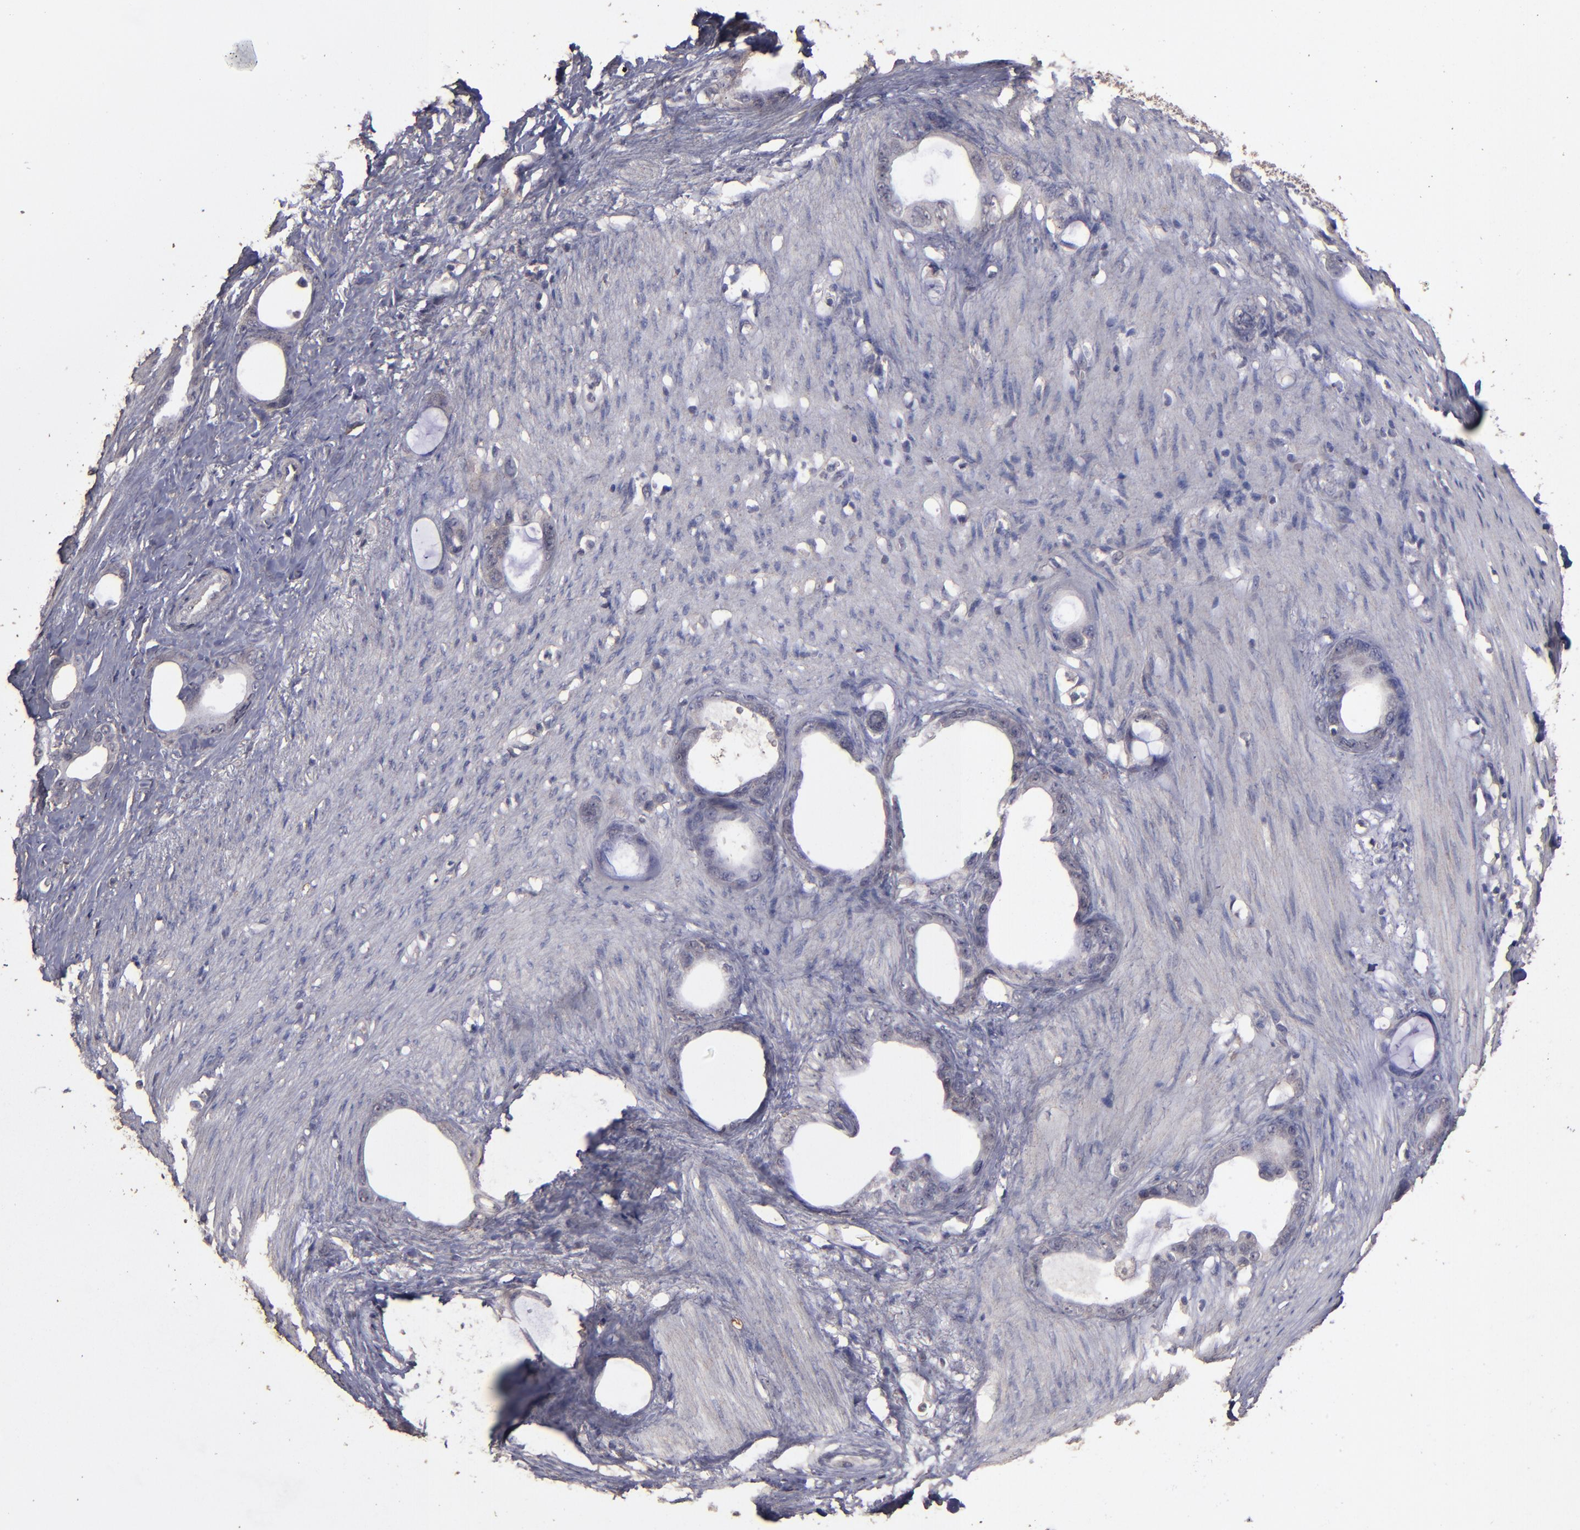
{"staining": {"intensity": "weak", "quantity": "<25%", "location": "cytoplasmic/membranous"}, "tissue": "stomach cancer", "cell_type": "Tumor cells", "image_type": "cancer", "snomed": [{"axis": "morphology", "description": "Adenocarcinoma, NOS"}, {"axis": "topography", "description": "Stomach"}], "caption": "The histopathology image displays no staining of tumor cells in stomach cancer (adenocarcinoma).", "gene": "FAT1", "patient": {"sex": "female", "age": 75}}